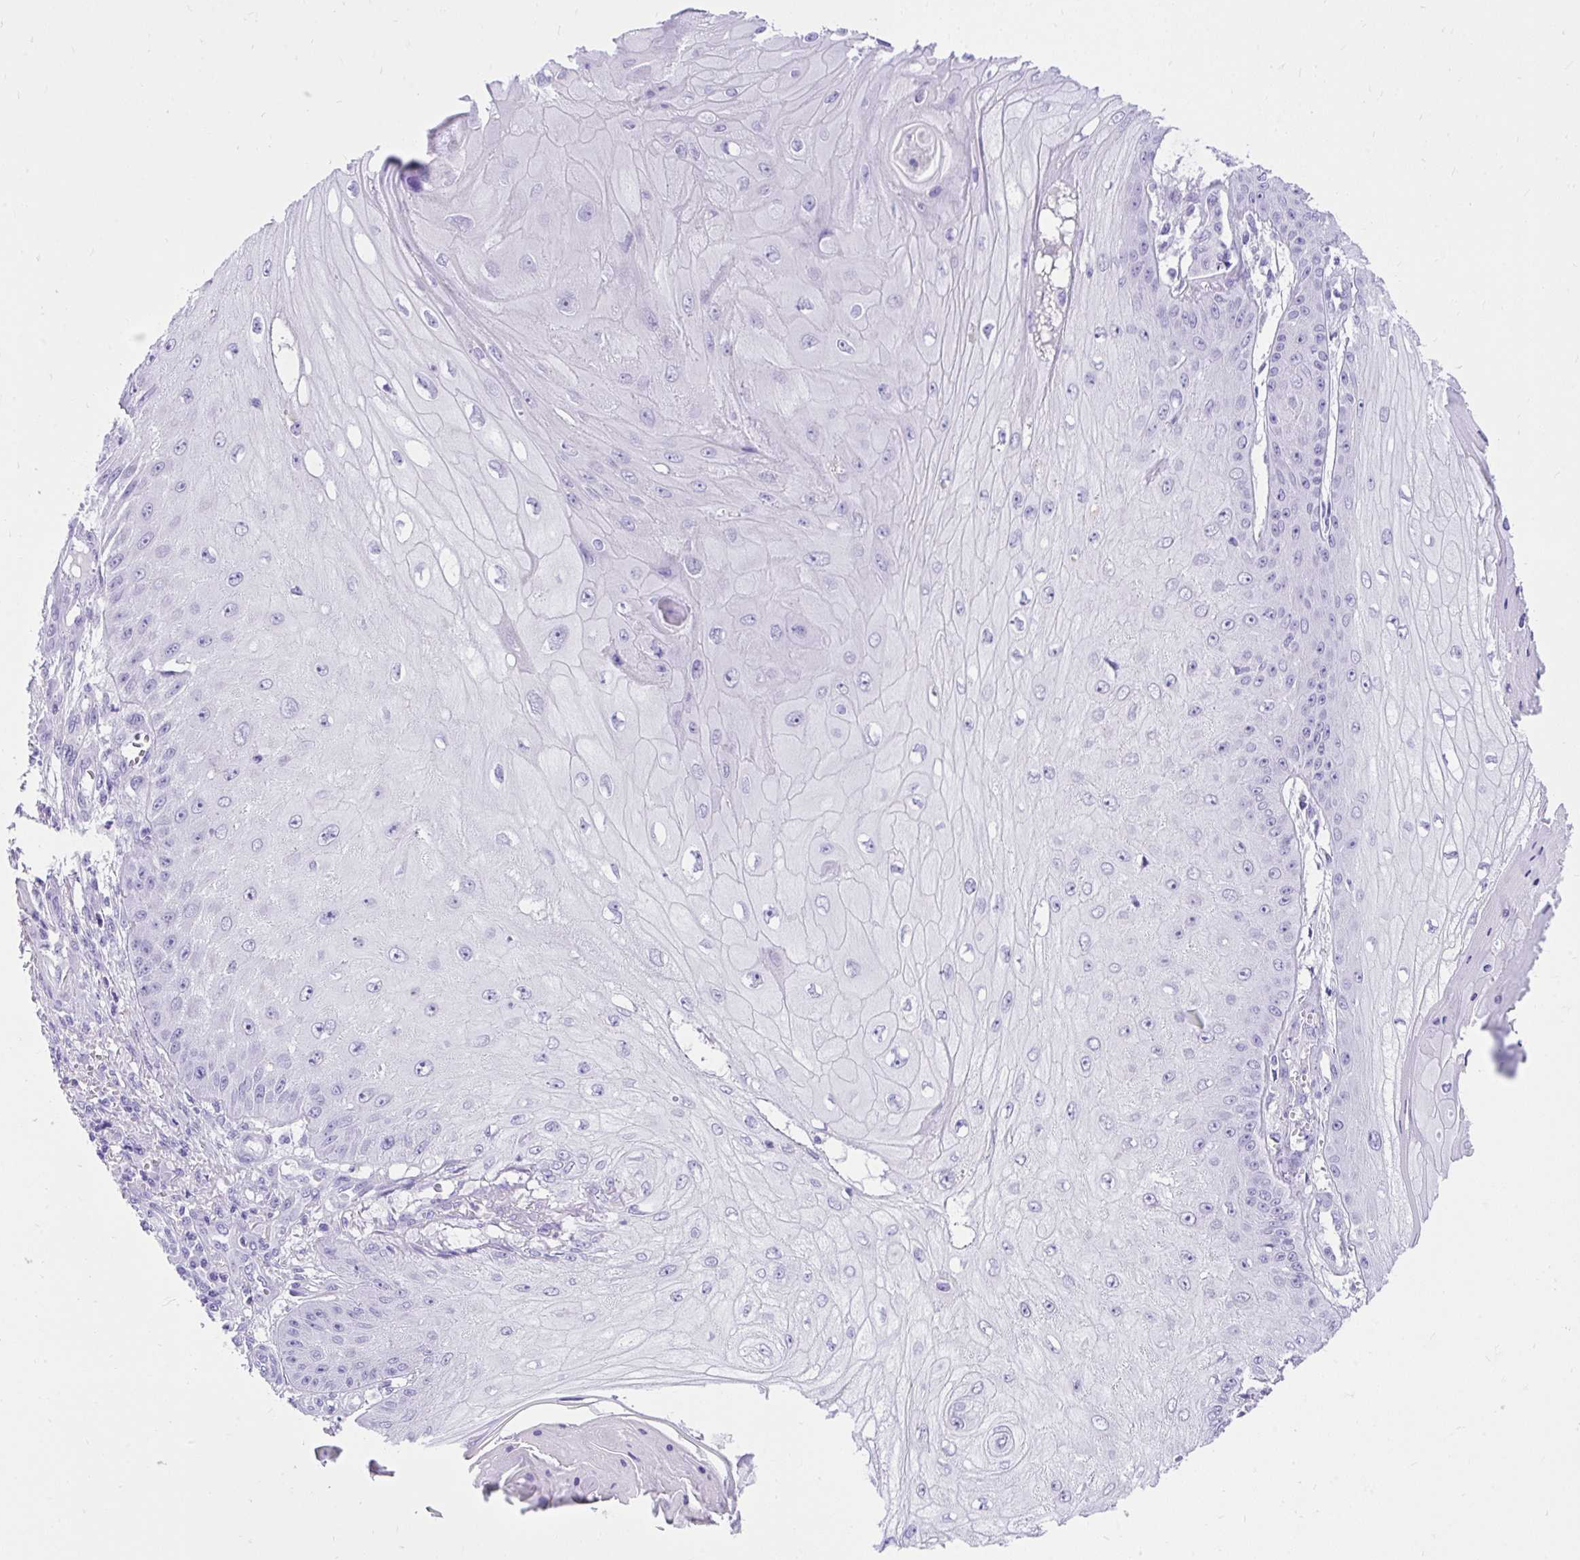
{"staining": {"intensity": "negative", "quantity": "none", "location": "none"}, "tissue": "skin cancer", "cell_type": "Tumor cells", "image_type": "cancer", "snomed": [{"axis": "morphology", "description": "Squamous cell carcinoma, NOS"}, {"axis": "topography", "description": "Skin"}], "caption": "A micrograph of human skin cancer (squamous cell carcinoma) is negative for staining in tumor cells.", "gene": "KCNN4", "patient": {"sex": "male", "age": 70}}